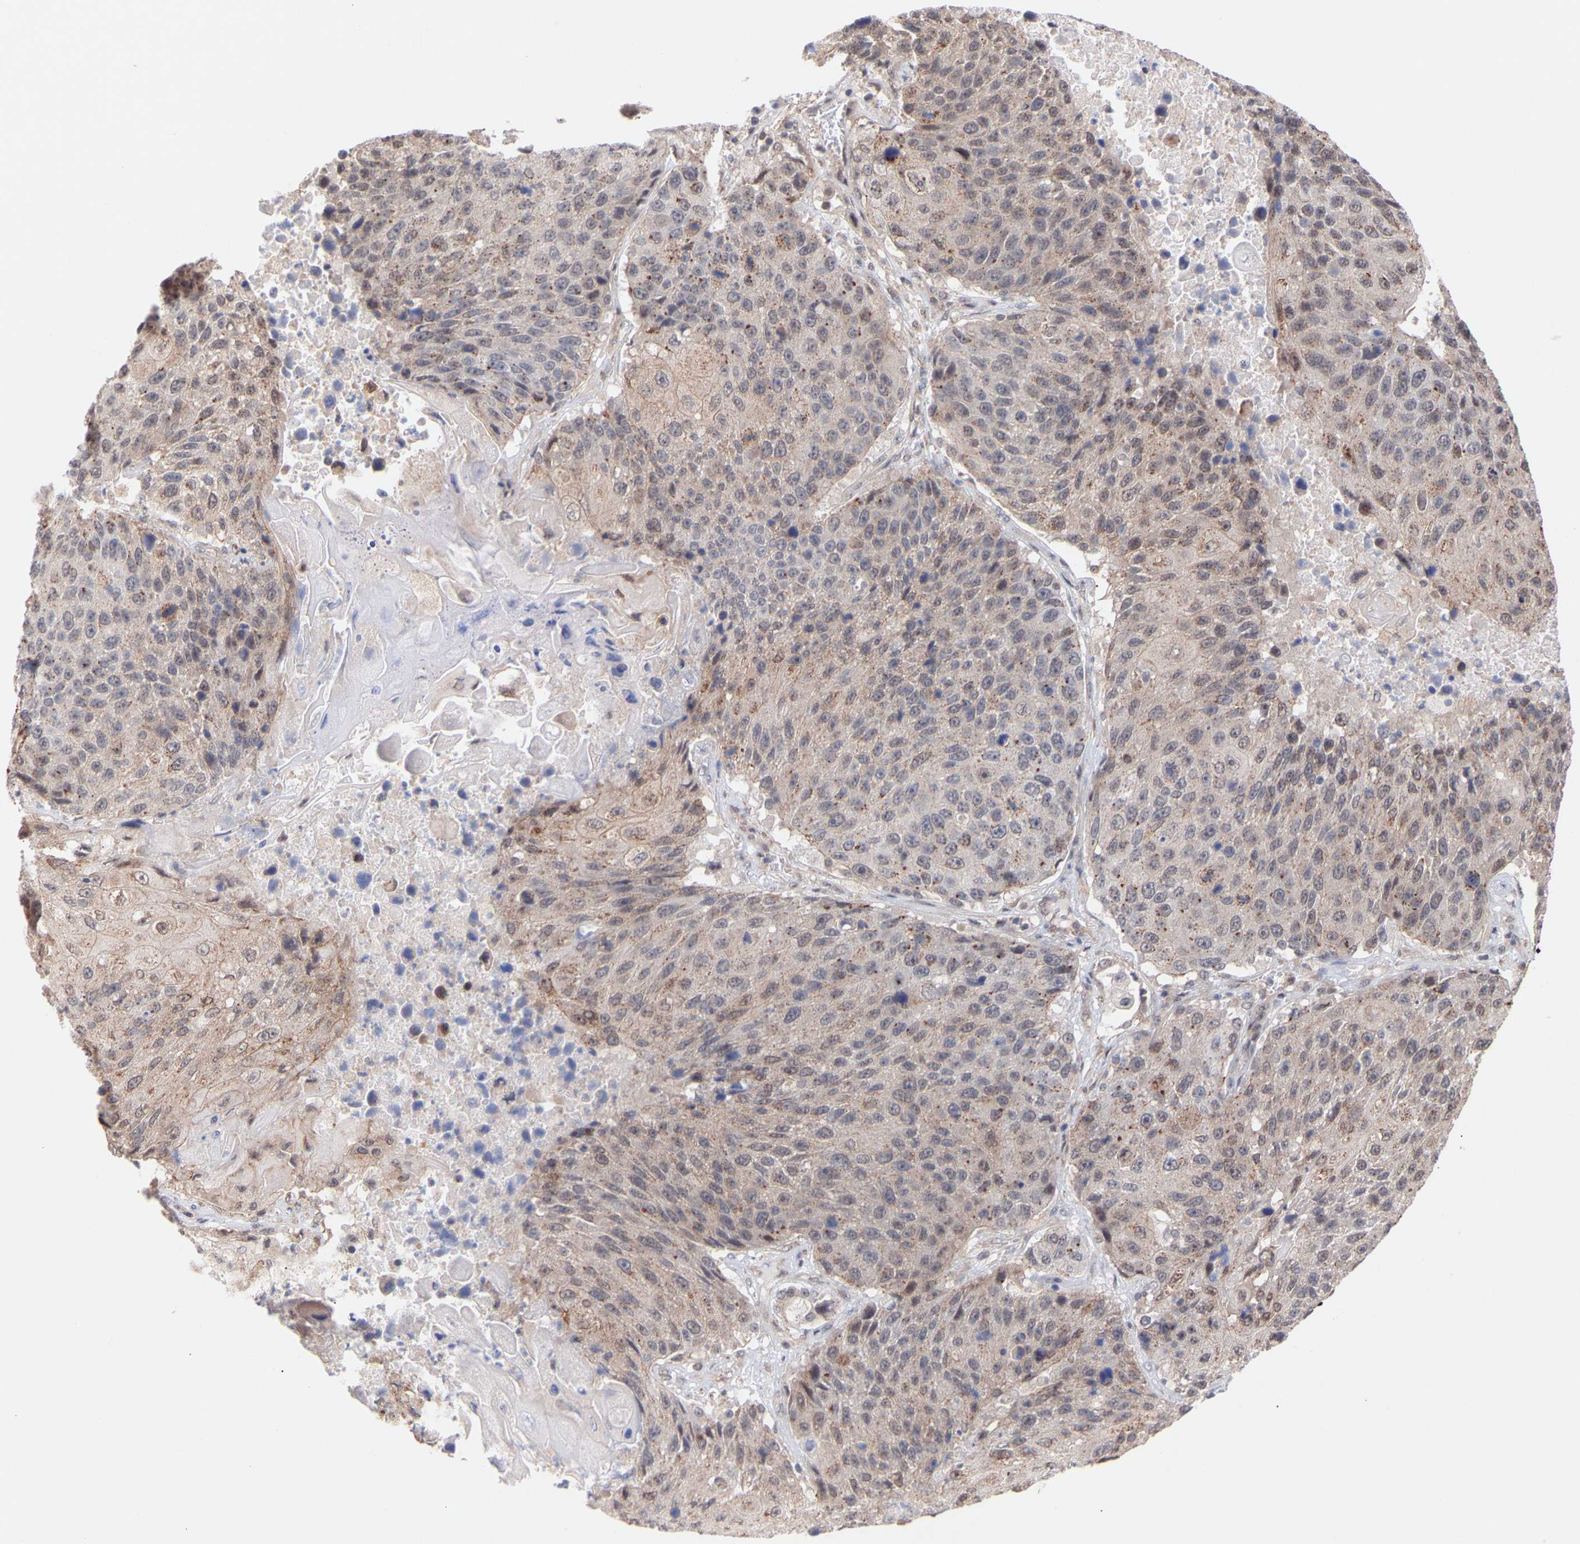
{"staining": {"intensity": "weak", "quantity": "25%-75%", "location": "cytoplasmic/membranous,nuclear"}, "tissue": "lung cancer", "cell_type": "Tumor cells", "image_type": "cancer", "snomed": [{"axis": "morphology", "description": "Squamous cell carcinoma, NOS"}, {"axis": "topography", "description": "Lung"}], "caption": "About 25%-75% of tumor cells in human lung cancer (squamous cell carcinoma) reveal weak cytoplasmic/membranous and nuclear protein expression as visualized by brown immunohistochemical staining.", "gene": "PDLIM5", "patient": {"sex": "male", "age": 61}}